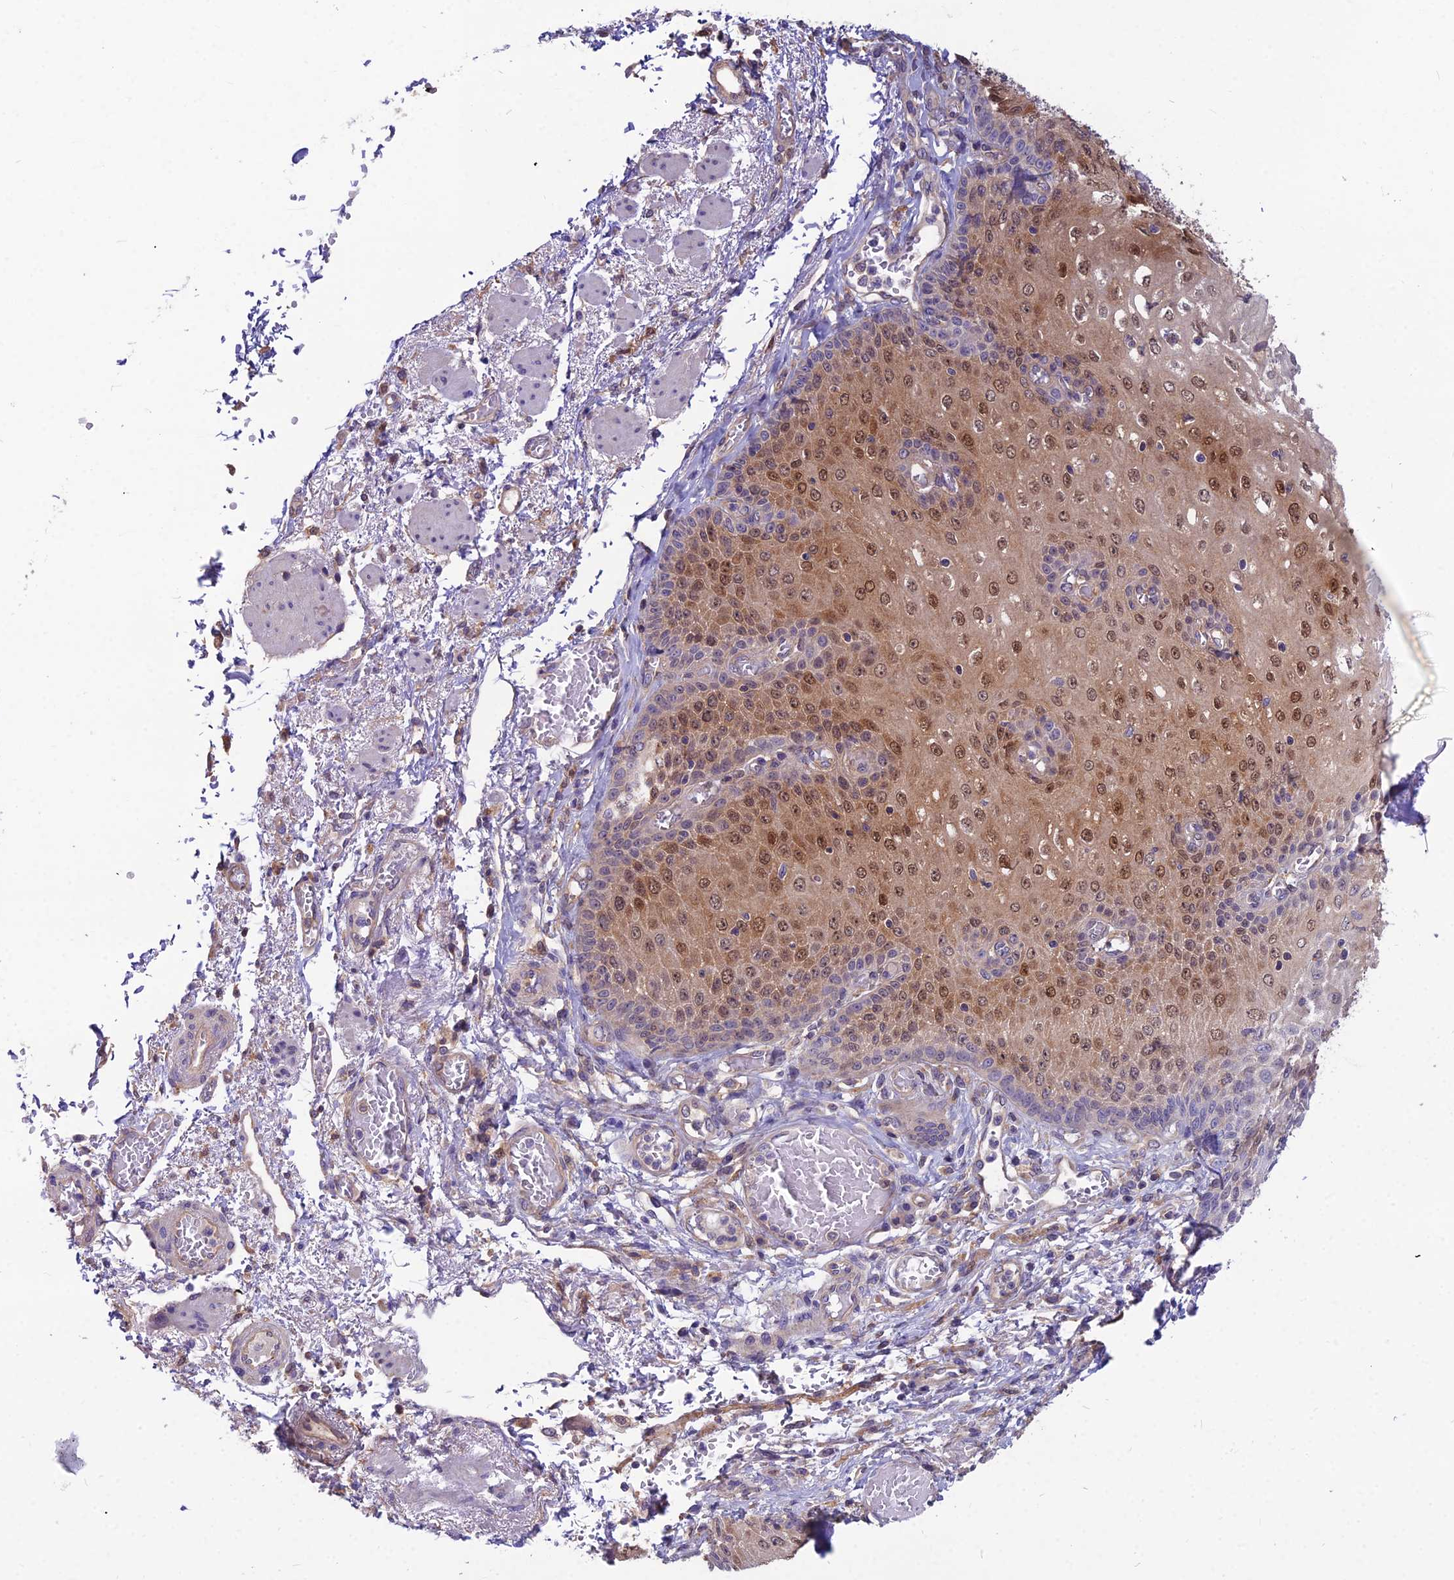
{"staining": {"intensity": "moderate", "quantity": "25%-75%", "location": "cytoplasmic/membranous,nuclear"}, "tissue": "esophagus", "cell_type": "Squamous epithelial cells", "image_type": "normal", "snomed": [{"axis": "morphology", "description": "Normal tissue, NOS"}, {"axis": "topography", "description": "Esophagus"}], "caption": "Immunohistochemical staining of benign esophagus displays moderate cytoplasmic/membranous,nuclear protein staining in approximately 25%-75% of squamous epithelial cells. (Stains: DAB in brown, nuclei in blue, Microscopy: brightfield microscopy at high magnification).", "gene": "MVD", "patient": {"sex": "male", "age": 81}}